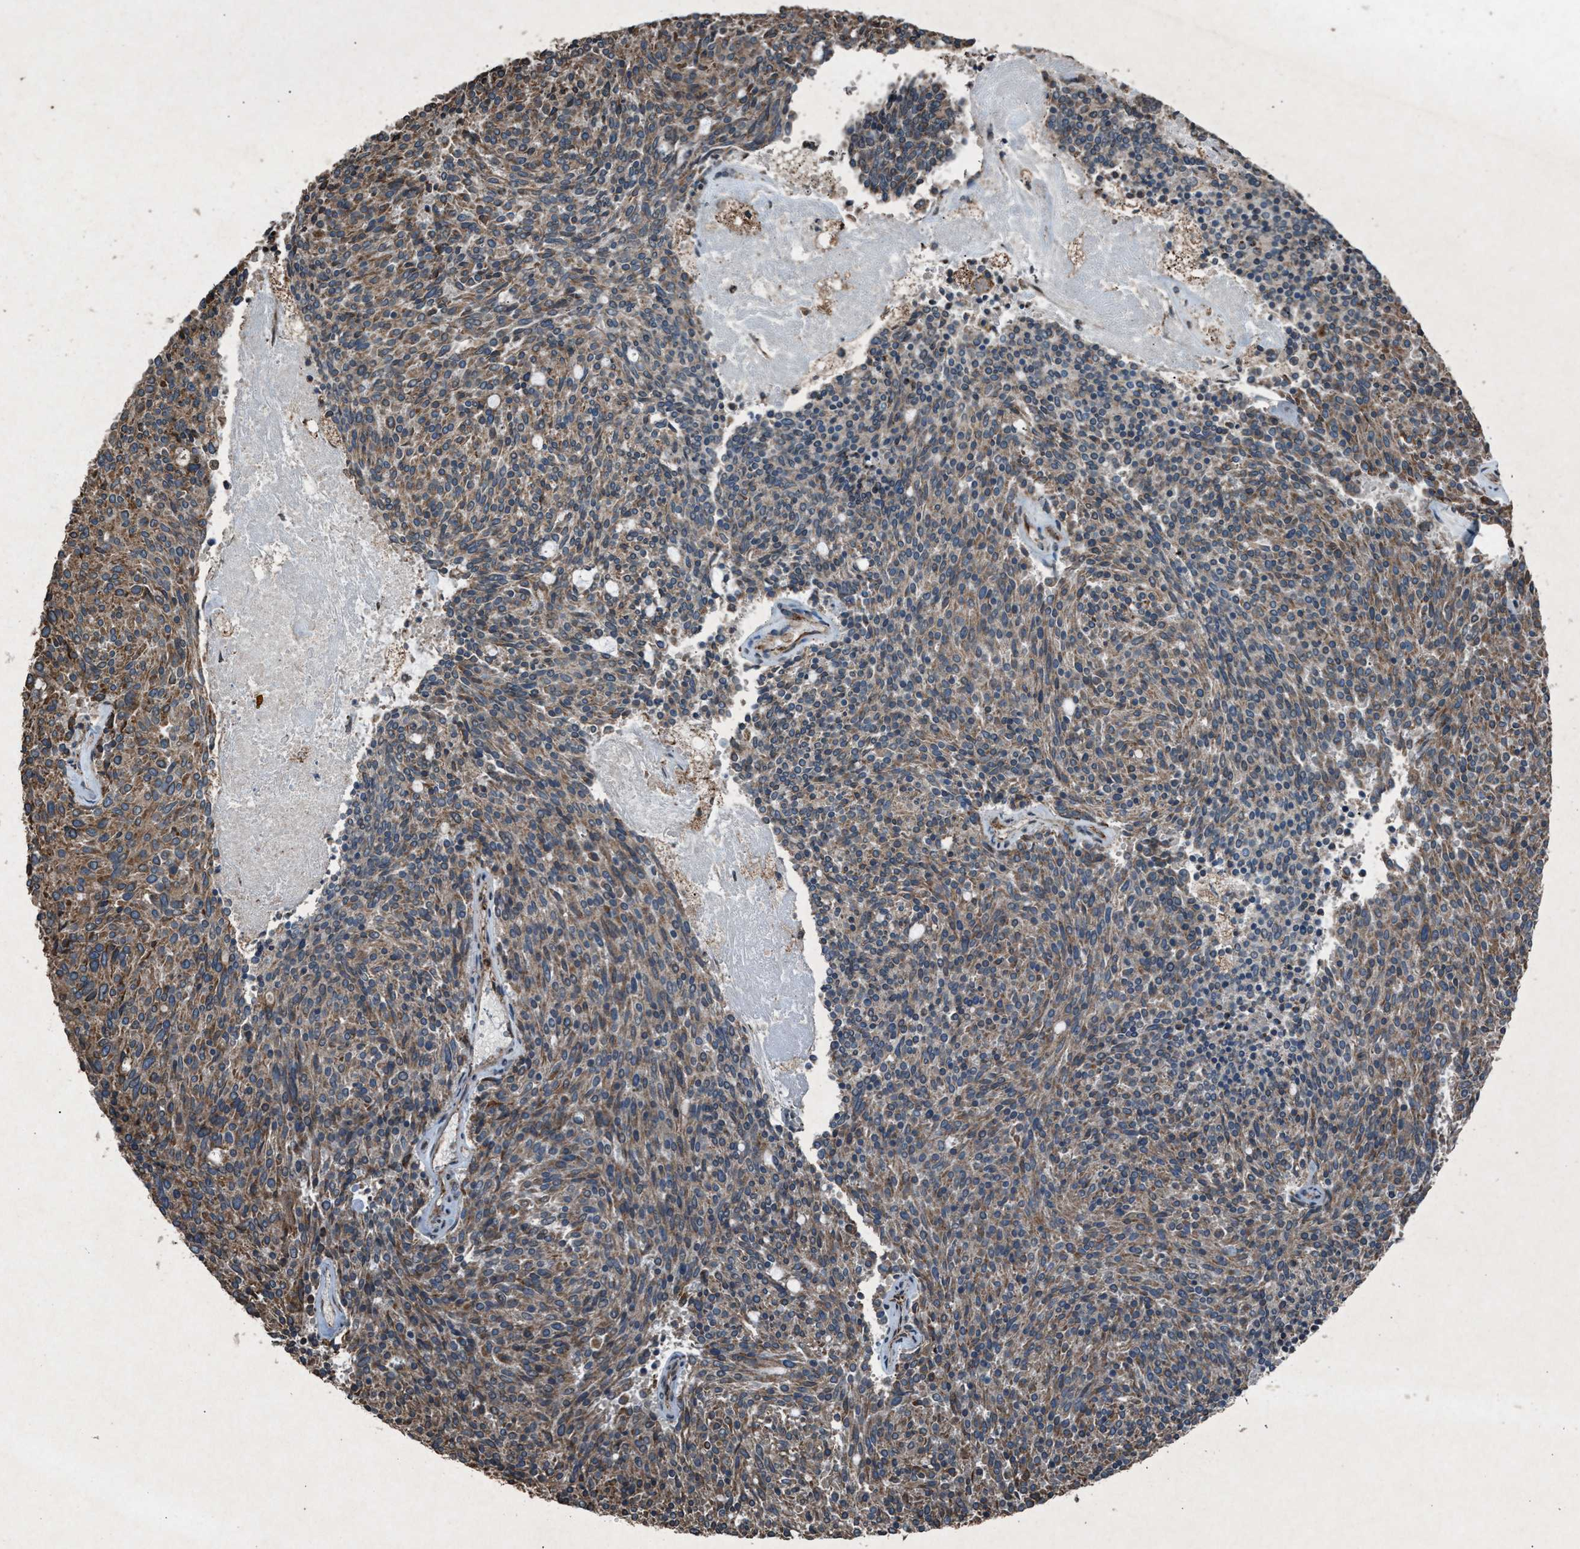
{"staining": {"intensity": "weak", "quantity": ">75%", "location": "cytoplasmic/membranous"}, "tissue": "carcinoid", "cell_type": "Tumor cells", "image_type": "cancer", "snomed": [{"axis": "morphology", "description": "Carcinoid, malignant, NOS"}, {"axis": "topography", "description": "Pancreas"}], "caption": "This histopathology image reveals carcinoid stained with immunohistochemistry to label a protein in brown. The cytoplasmic/membranous of tumor cells show weak positivity for the protein. Nuclei are counter-stained blue.", "gene": "CALR", "patient": {"sex": "female", "age": 54}}